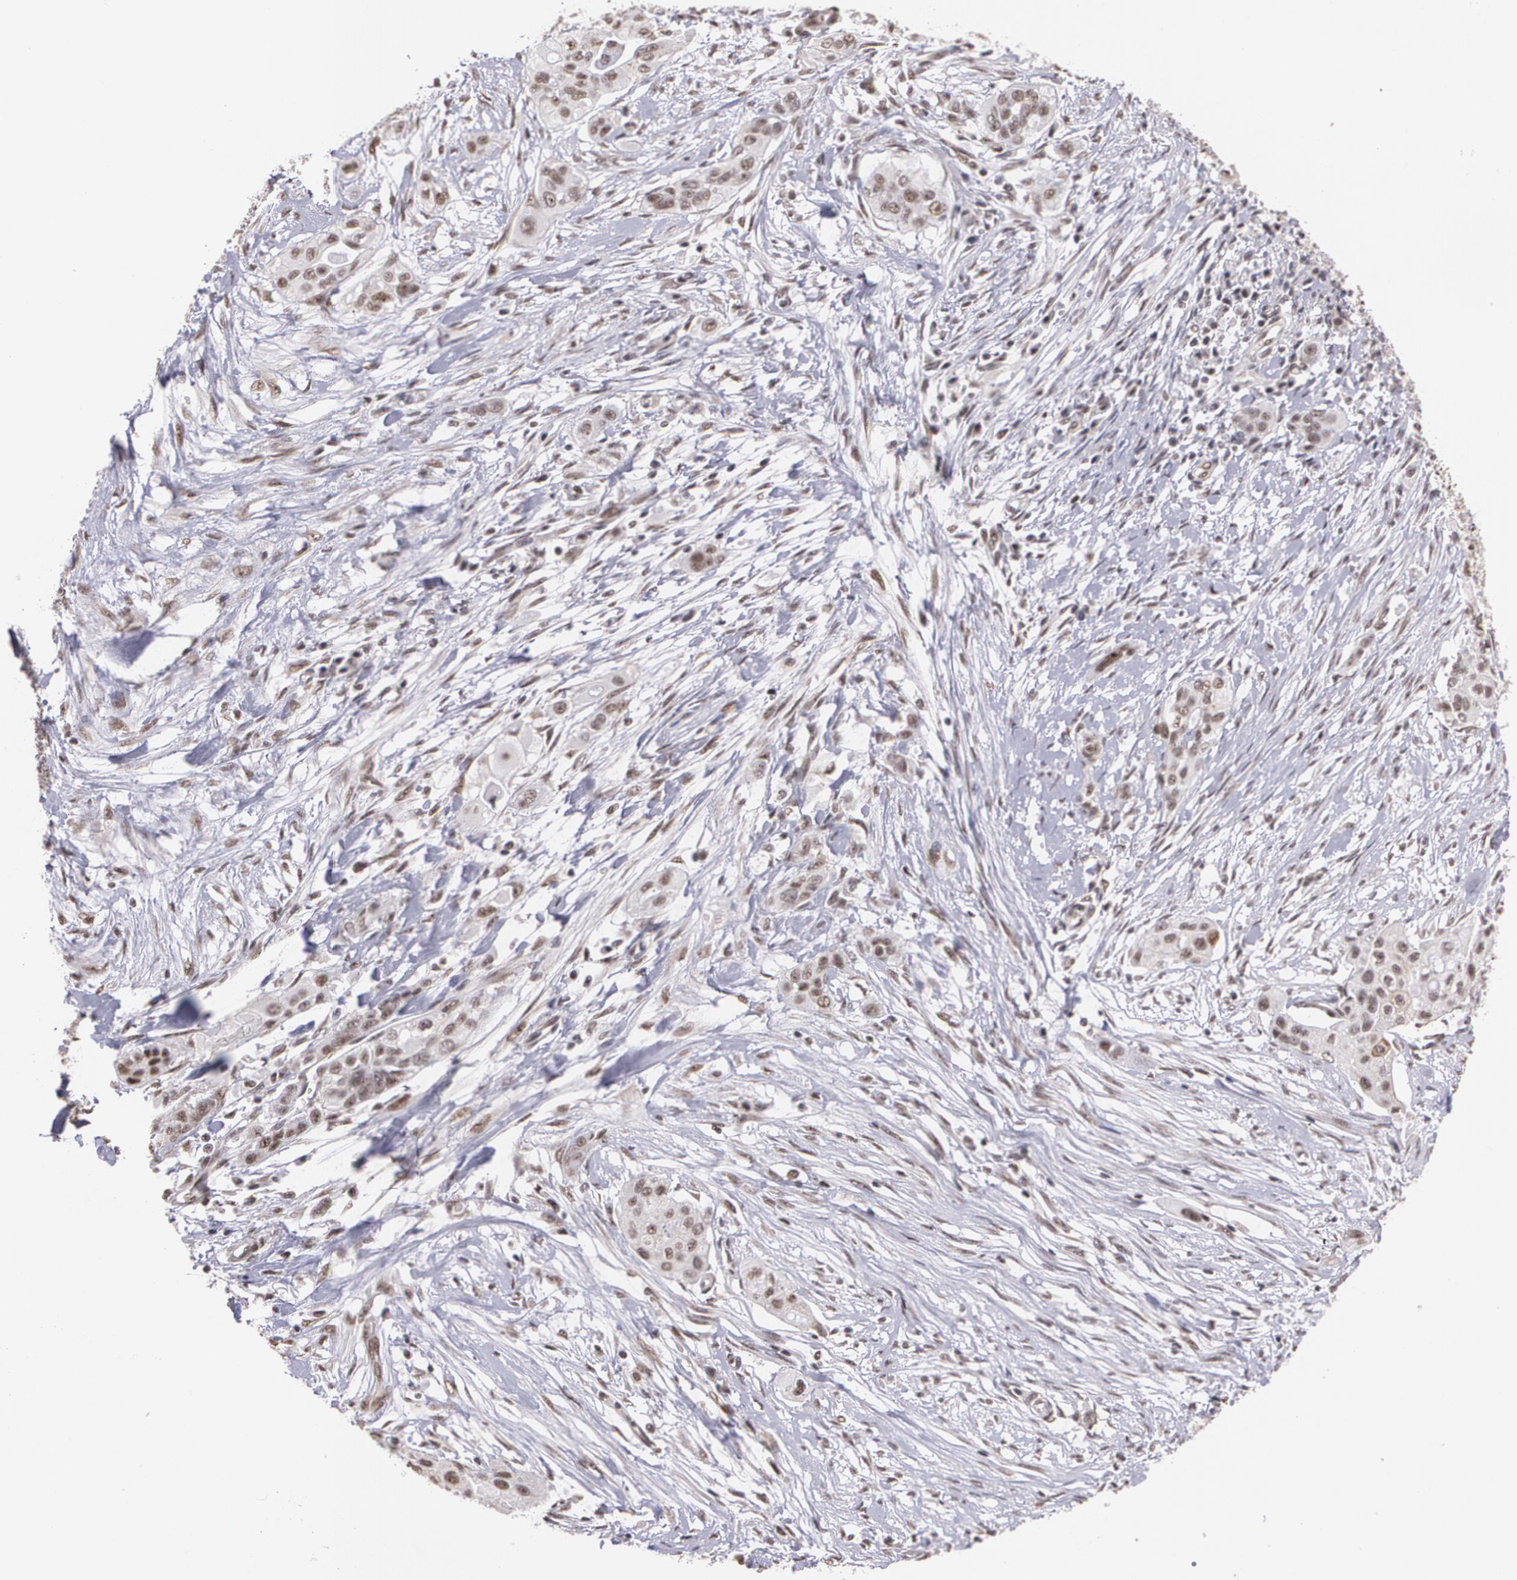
{"staining": {"intensity": "moderate", "quantity": ">75%", "location": "nuclear"}, "tissue": "pancreatic cancer", "cell_type": "Tumor cells", "image_type": "cancer", "snomed": [{"axis": "morphology", "description": "Adenocarcinoma, NOS"}, {"axis": "topography", "description": "Pancreas"}], "caption": "Human pancreatic adenocarcinoma stained with a protein marker exhibits moderate staining in tumor cells.", "gene": "C6orf15", "patient": {"sex": "female", "age": 60}}